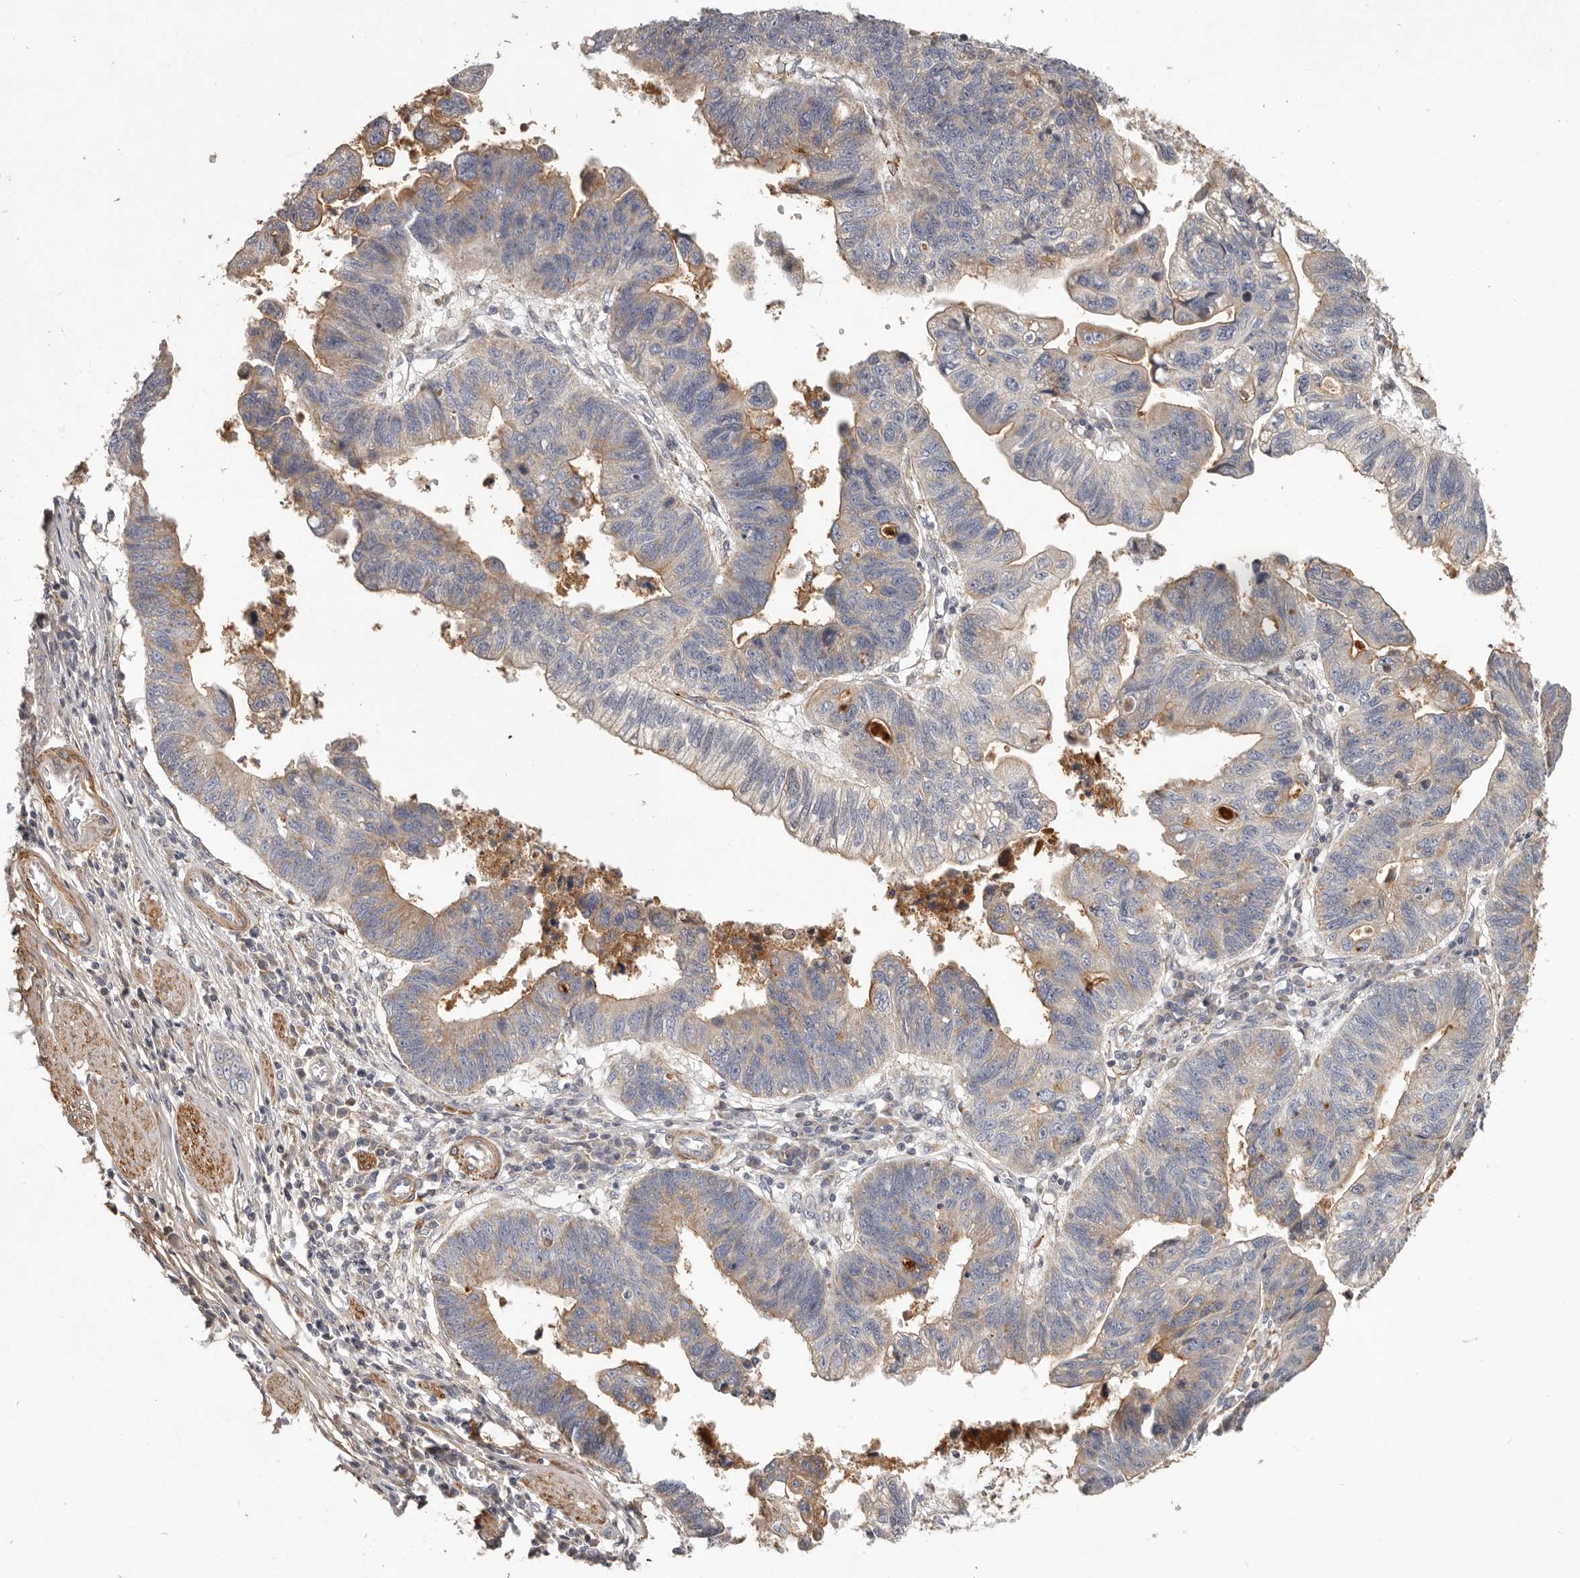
{"staining": {"intensity": "weak", "quantity": "25%-75%", "location": "cytoplasmic/membranous"}, "tissue": "stomach cancer", "cell_type": "Tumor cells", "image_type": "cancer", "snomed": [{"axis": "morphology", "description": "Adenocarcinoma, NOS"}, {"axis": "topography", "description": "Stomach"}], "caption": "Adenocarcinoma (stomach) tissue demonstrates weak cytoplasmic/membranous positivity in approximately 25%-75% of tumor cells, visualized by immunohistochemistry. (DAB IHC, brown staining for protein, blue staining for nuclei).", "gene": "MRPS10", "patient": {"sex": "male", "age": 59}}